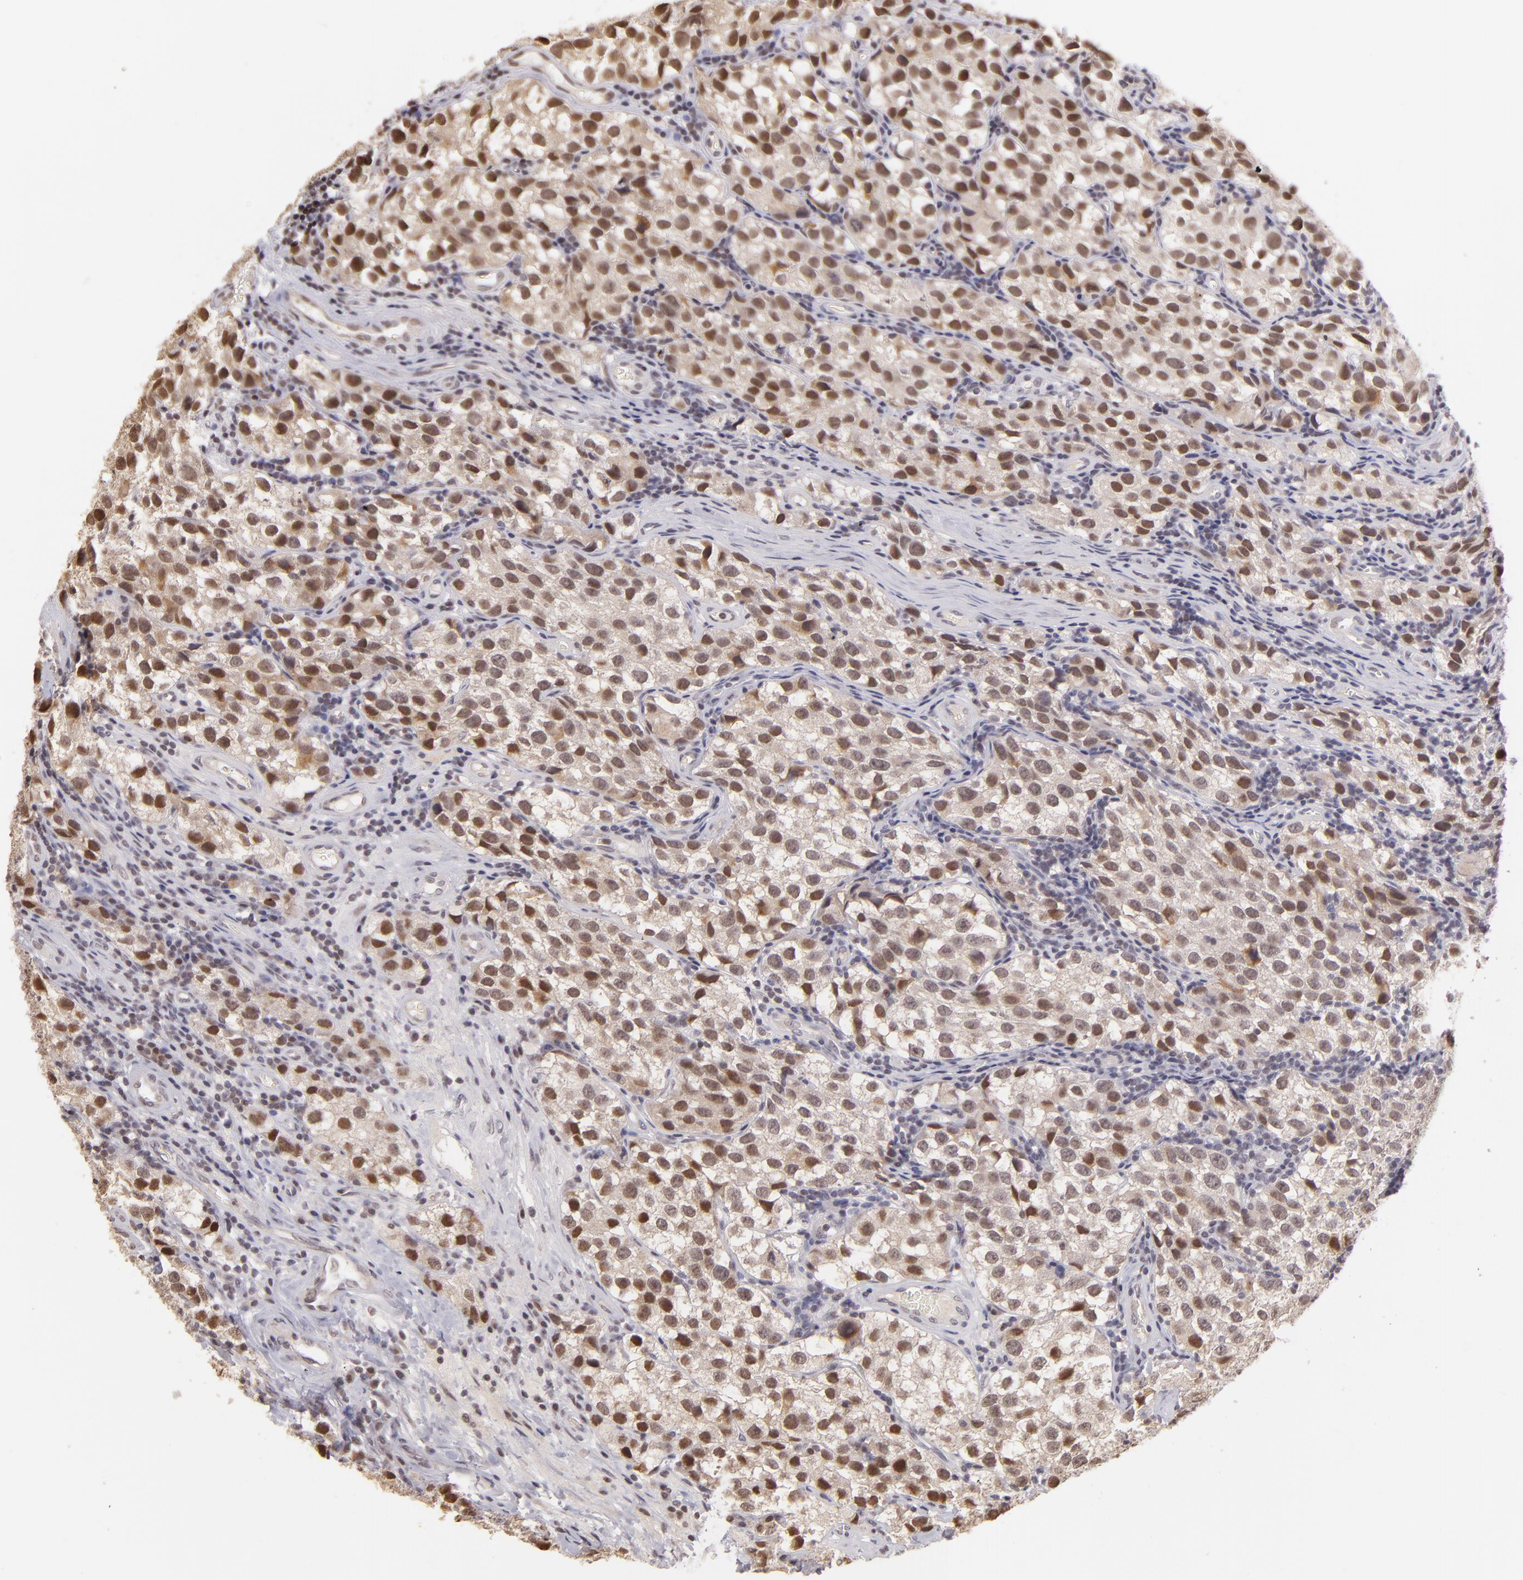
{"staining": {"intensity": "weak", "quantity": "<25%", "location": "nuclear"}, "tissue": "testis cancer", "cell_type": "Tumor cells", "image_type": "cancer", "snomed": [{"axis": "morphology", "description": "Seminoma, NOS"}, {"axis": "topography", "description": "Testis"}], "caption": "An immunohistochemistry (IHC) image of seminoma (testis) is shown. There is no staining in tumor cells of seminoma (testis).", "gene": "RARB", "patient": {"sex": "male", "age": 39}}